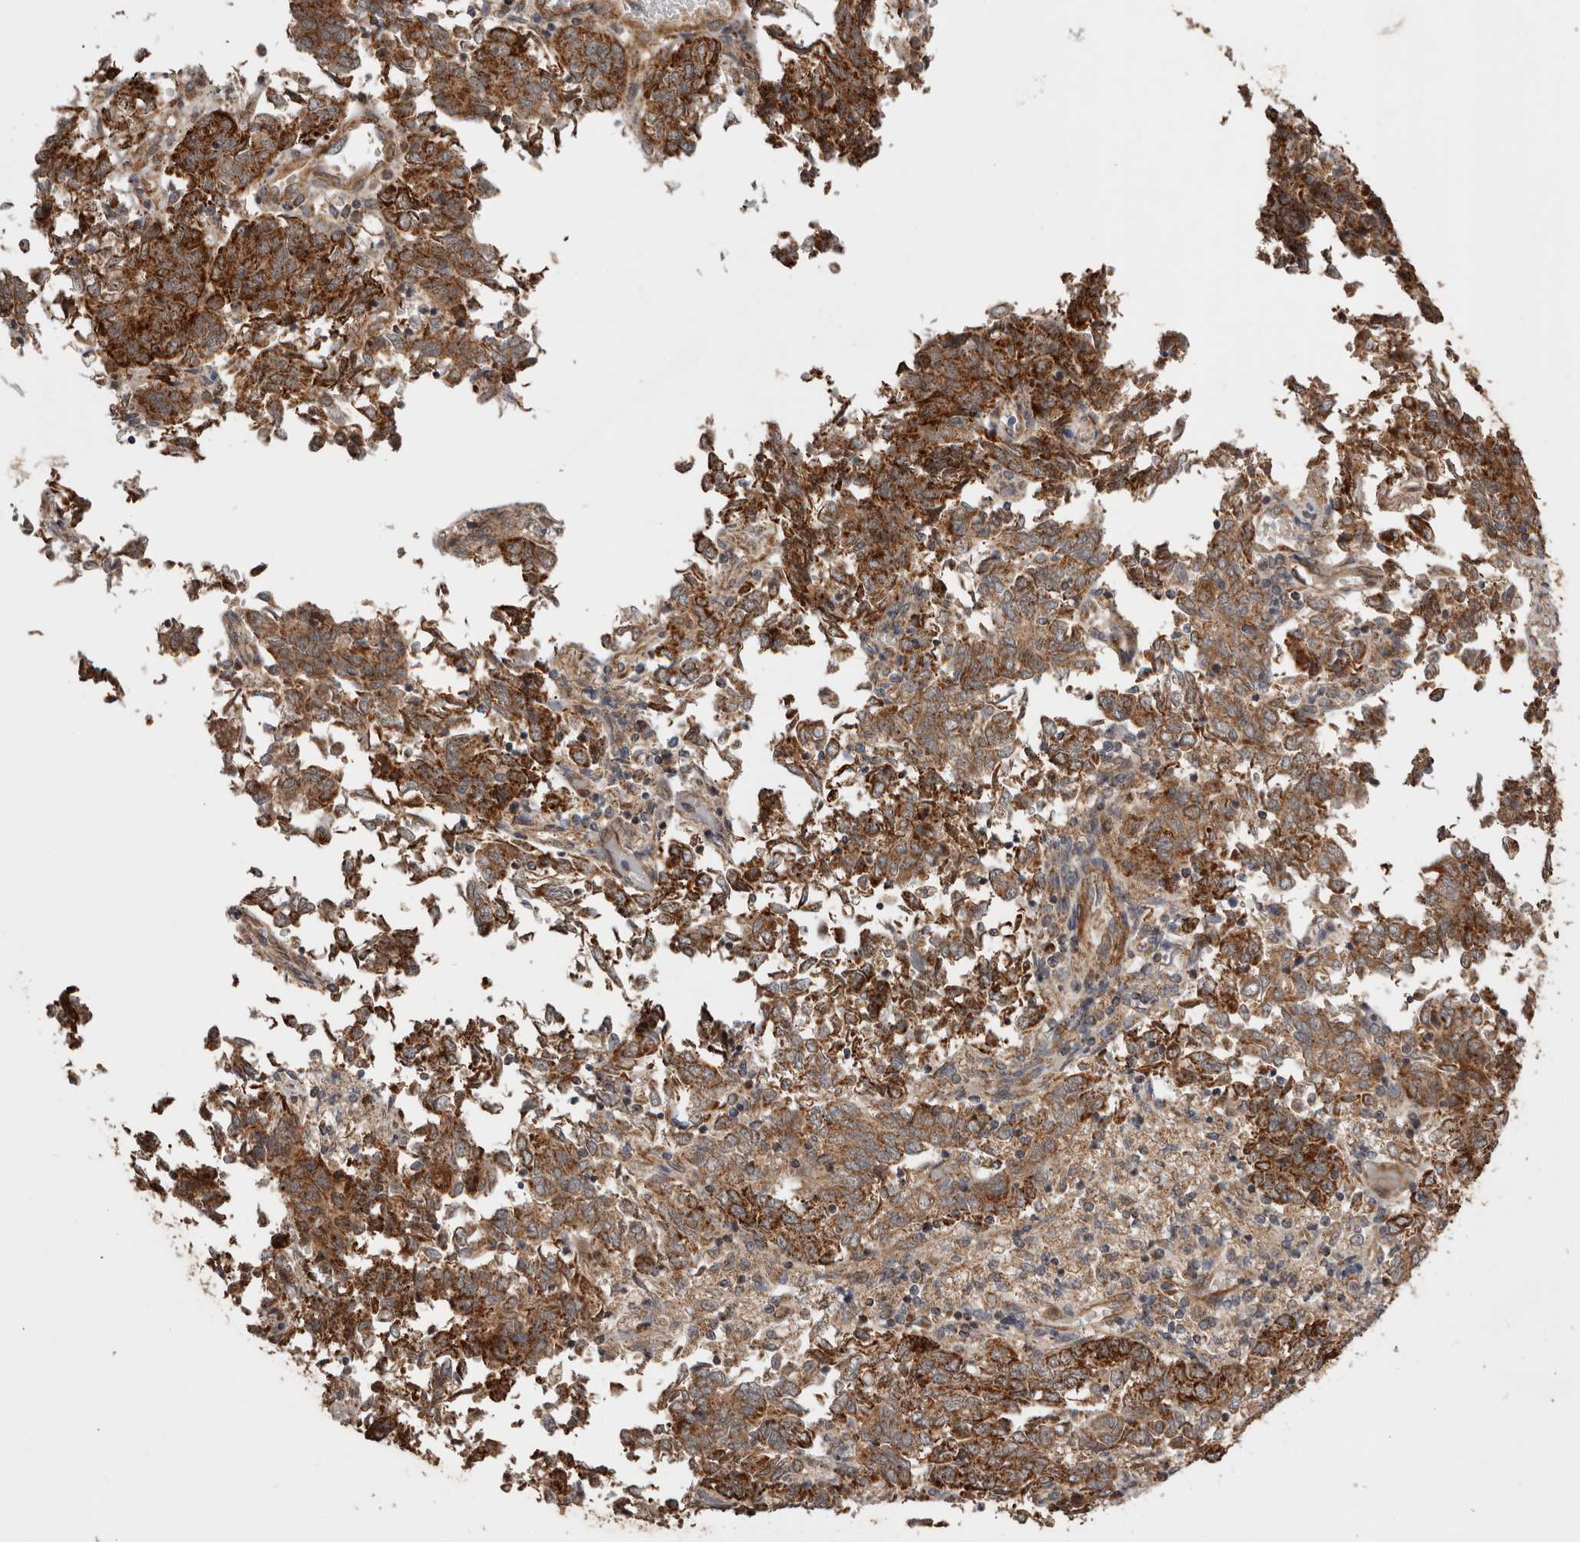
{"staining": {"intensity": "strong", "quantity": ">75%", "location": "cytoplasmic/membranous"}, "tissue": "endometrial cancer", "cell_type": "Tumor cells", "image_type": "cancer", "snomed": [{"axis": "morphology", "description": "Adenocarcinoma, NOS"}, {"axis": "topography", "description": "Endometrium"}], "caption": "An image showing strong cytoplasmic/membranous positivity in approximately >75% of tumor cells in endometrial cancer, as visualized by brown immunohistochemical staining.", "gene": "PROKR1", "patient": {"sex": "female", "age": 80}}